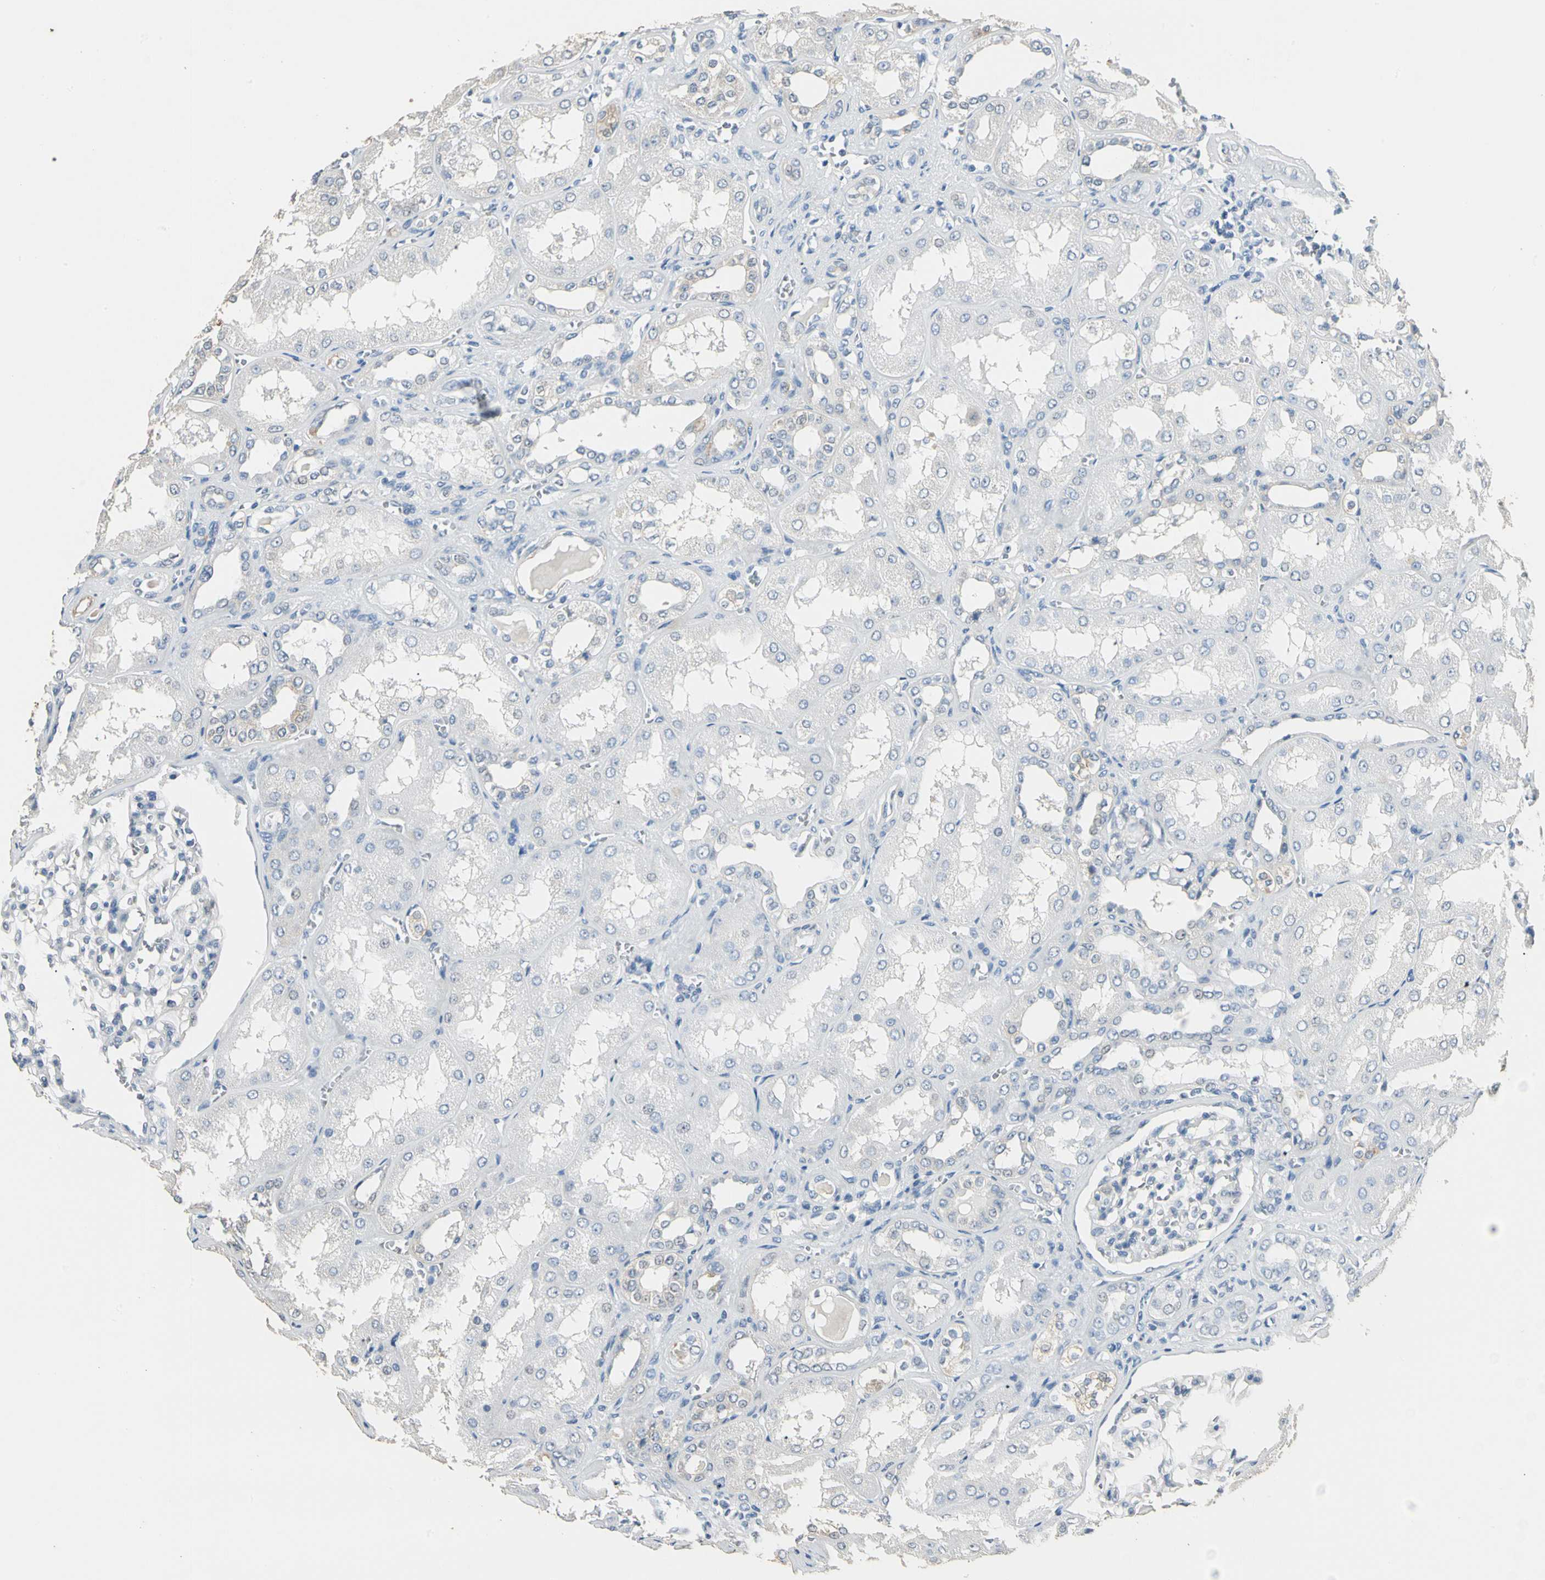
{"staining": {"intensity": "negative", "quantity": "none", "location": "none"}, "tissue": "kidney", "cell_type": "Cells in glomeruli", "image_type": "normal", "snomed": [{"axis": "morphology", "description": "Normal tissue, NOS"}, {"axis": "topography", "description": "Kidney"}], "caption": "Immunohistochemical staining of normal human kidney displays no significant expression in cells in glomeruli. (Brightfield microscopy of DAB IHC at high magnification).", "gene": "MAP3K7", "patient": {"sex": "male", "age": 61}}